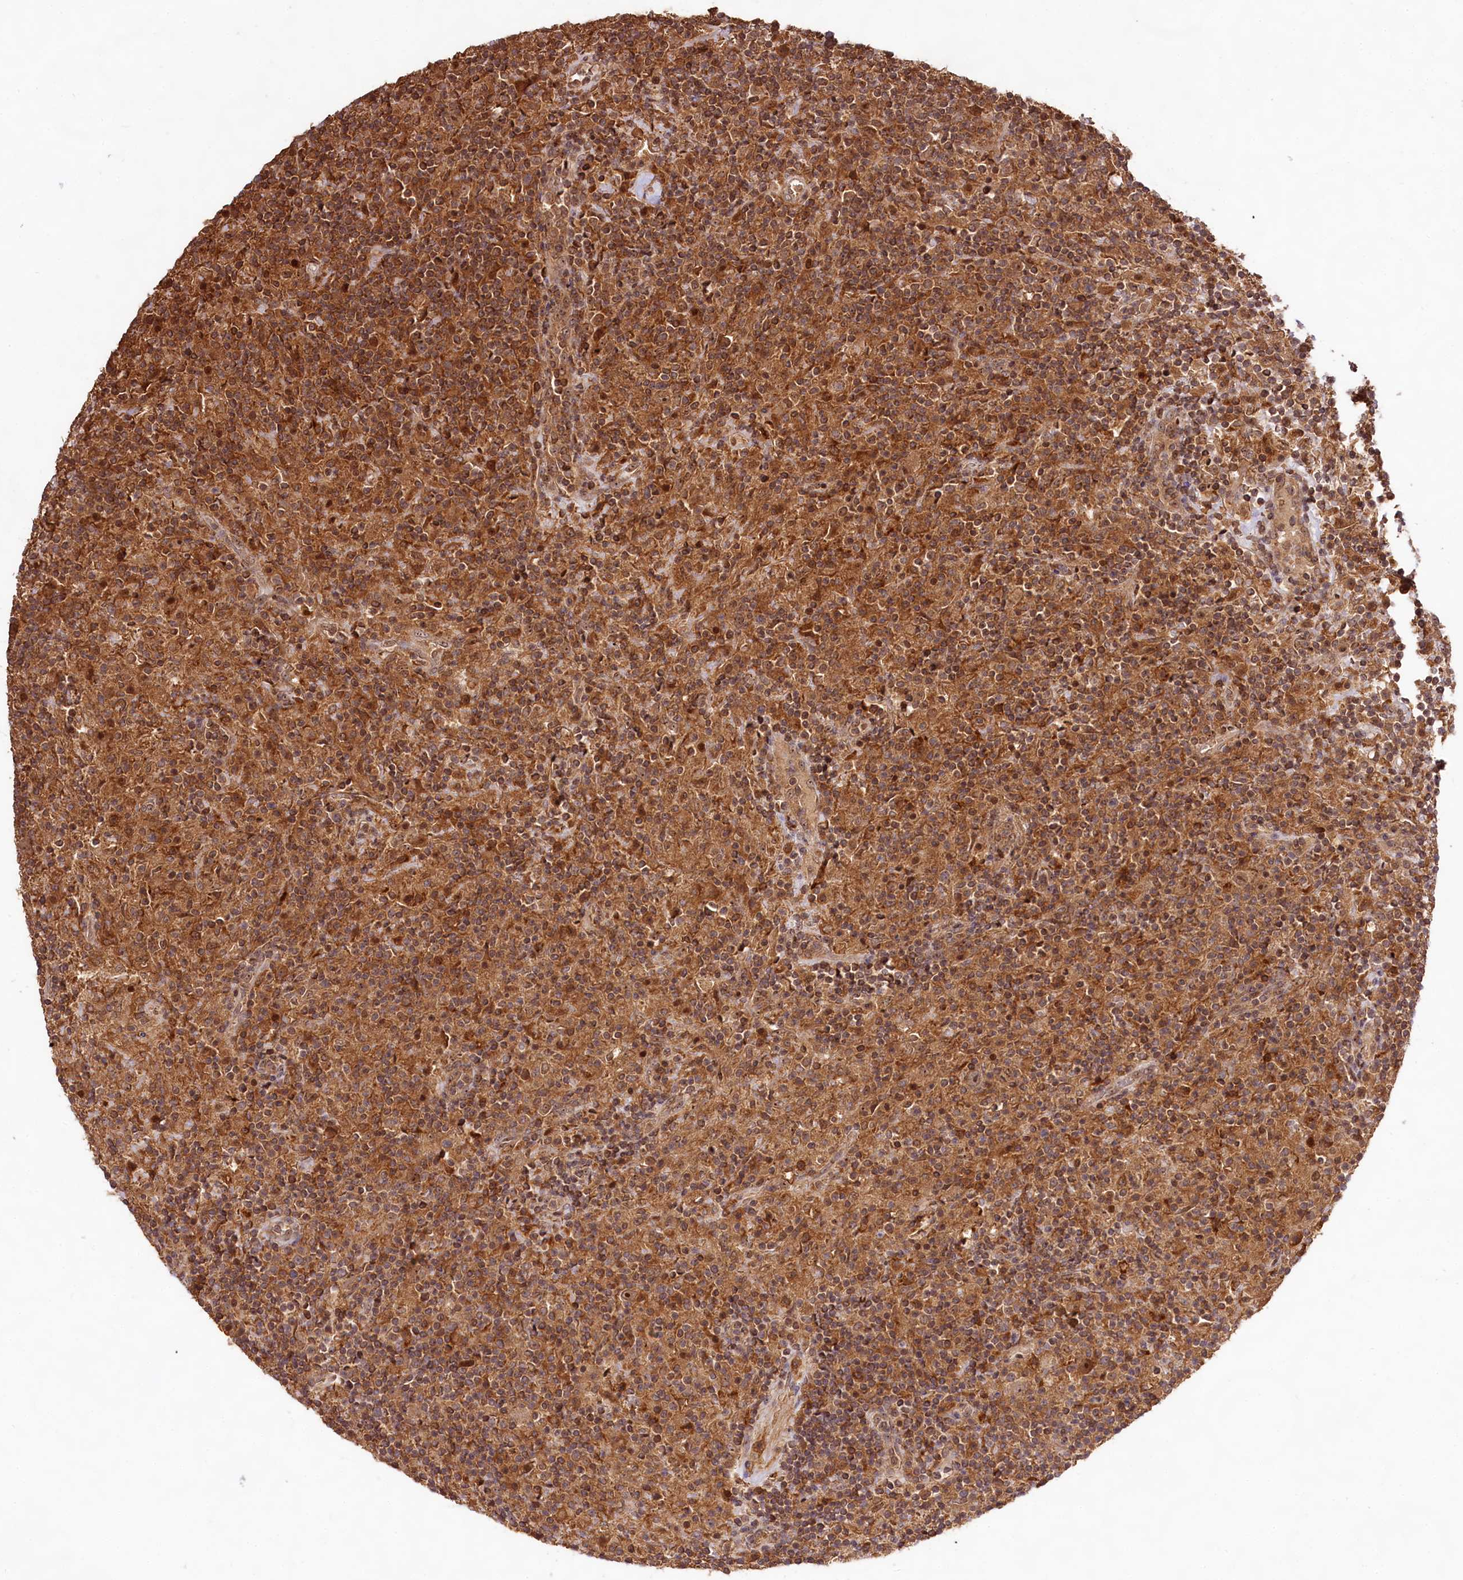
{"staining": {"intensity": "moderate", "quantity": ">75%", "location": "cytoplasmic/membranous,nuclear"}, "tissue": "lymphoma", "cell_type": "Tumor cells", "image_type": "cancer", "snomed": [{"axis": "morphology", "description": "Hodgkin's disease, NOS"}, {"axis": "topography", "description": "Lymph node"}], "caption": "The micrograph demonstrates immunohistochemical staining of Hodgkin's disease. There is moderate cytoplasmic/membranous and nuclear staining is identified in about >75% of tumor cells.", "gene": "RRP8", "patient": {"sex": "male", "age": 70}}